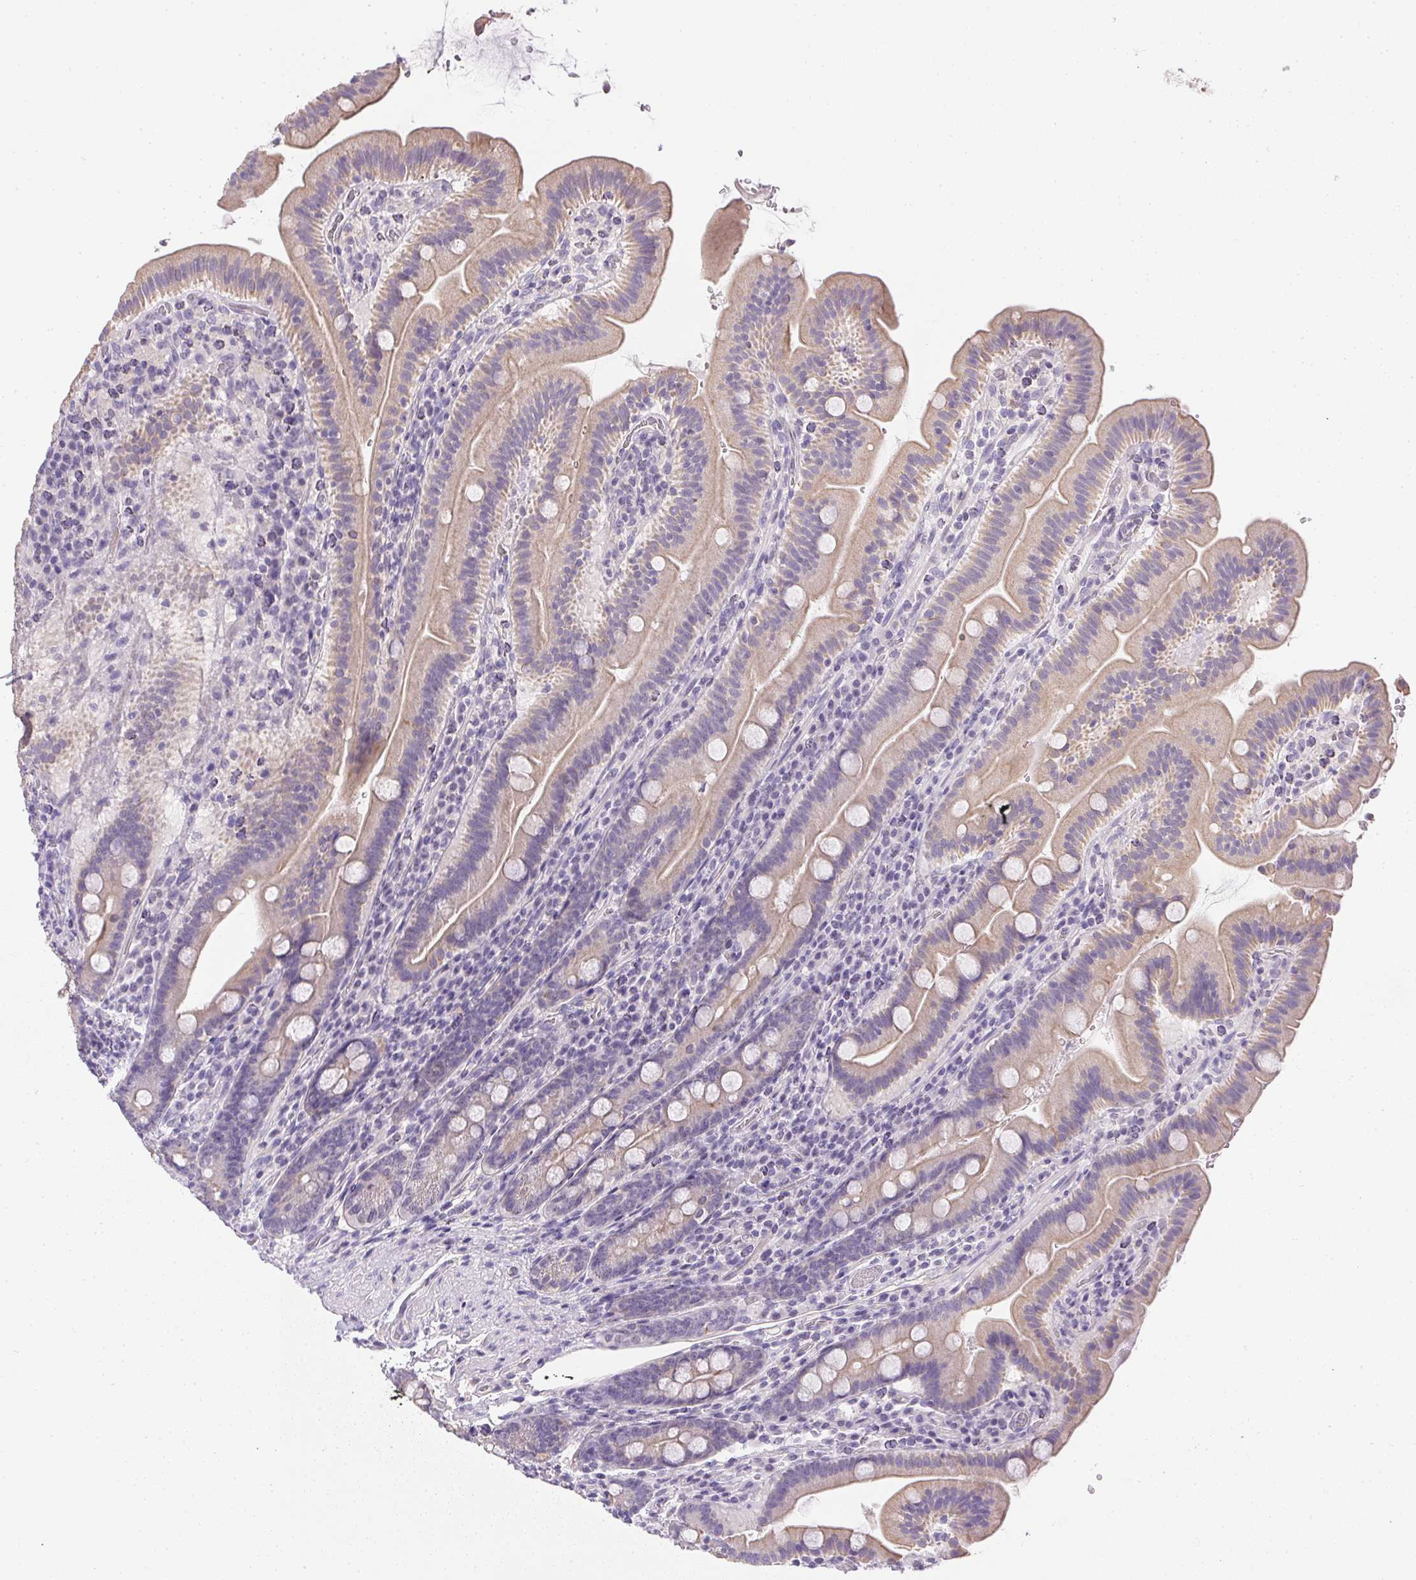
{"staining": {"intensity": "weak", "quantity": "25%-75%", "location": "cytoplasmic/membranous"}, "tissue": "small intestine", "cell_type": "Glandular cells", "image_type": "normal", "snomed": [{"axis": "morphology", "description": "Normal tissue, NOS"}, {"axis": "topography", "description": "Small intestine"}], "caption": "Weak cytoplasmic/membranous expression for a protein is present in approximately 25%-75% of glandular cells of benign small intestine using immunohistochemistry.", "gene": "SLC17A7", "patient": {"sex": "male", "age": 26}}